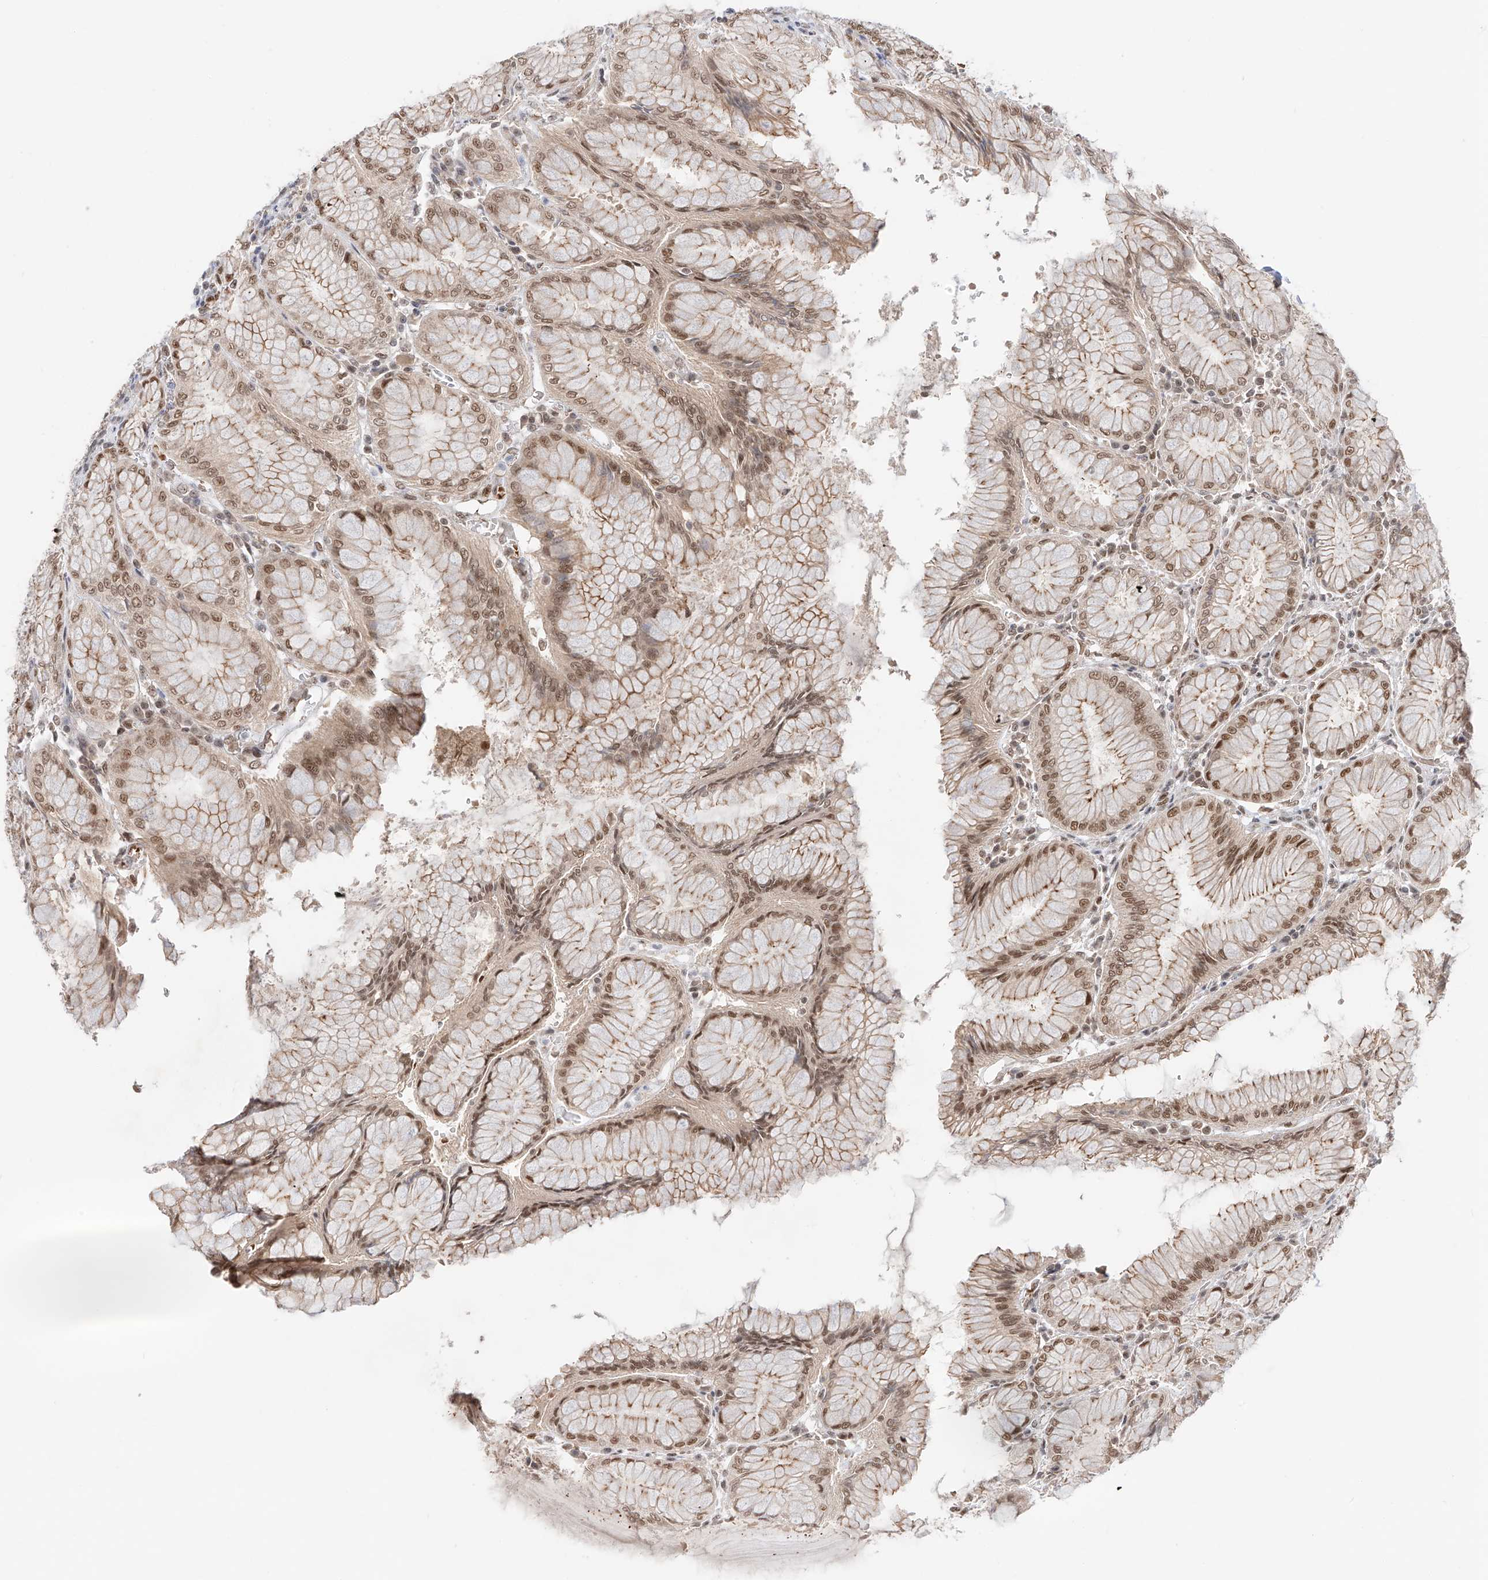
{"staining": {"intensity": "strong", "quantity": ">75%", "location": "cytoplasmic/membranous,nuclear"}, "tissue": "stomach", "cell_type": "Glandular cells", "image_type": "normal", "snomed": [{"axis": "morphology", "description": "Normal tissue, NOS"}, {"axis": "topography", "description": "Stomach, lower"}], "caption": "Protein expression analysis of benign human stomach reveals strong cytoplasmic/membranous,nuclear staining in about >75% of glandular cells. (DAB (3,3'-diaminobenzidine) IHC, brown staining for protein, blue staining for nuclei).", "gene": "POGK", "patient": {"sex": "female", "age": 56}}